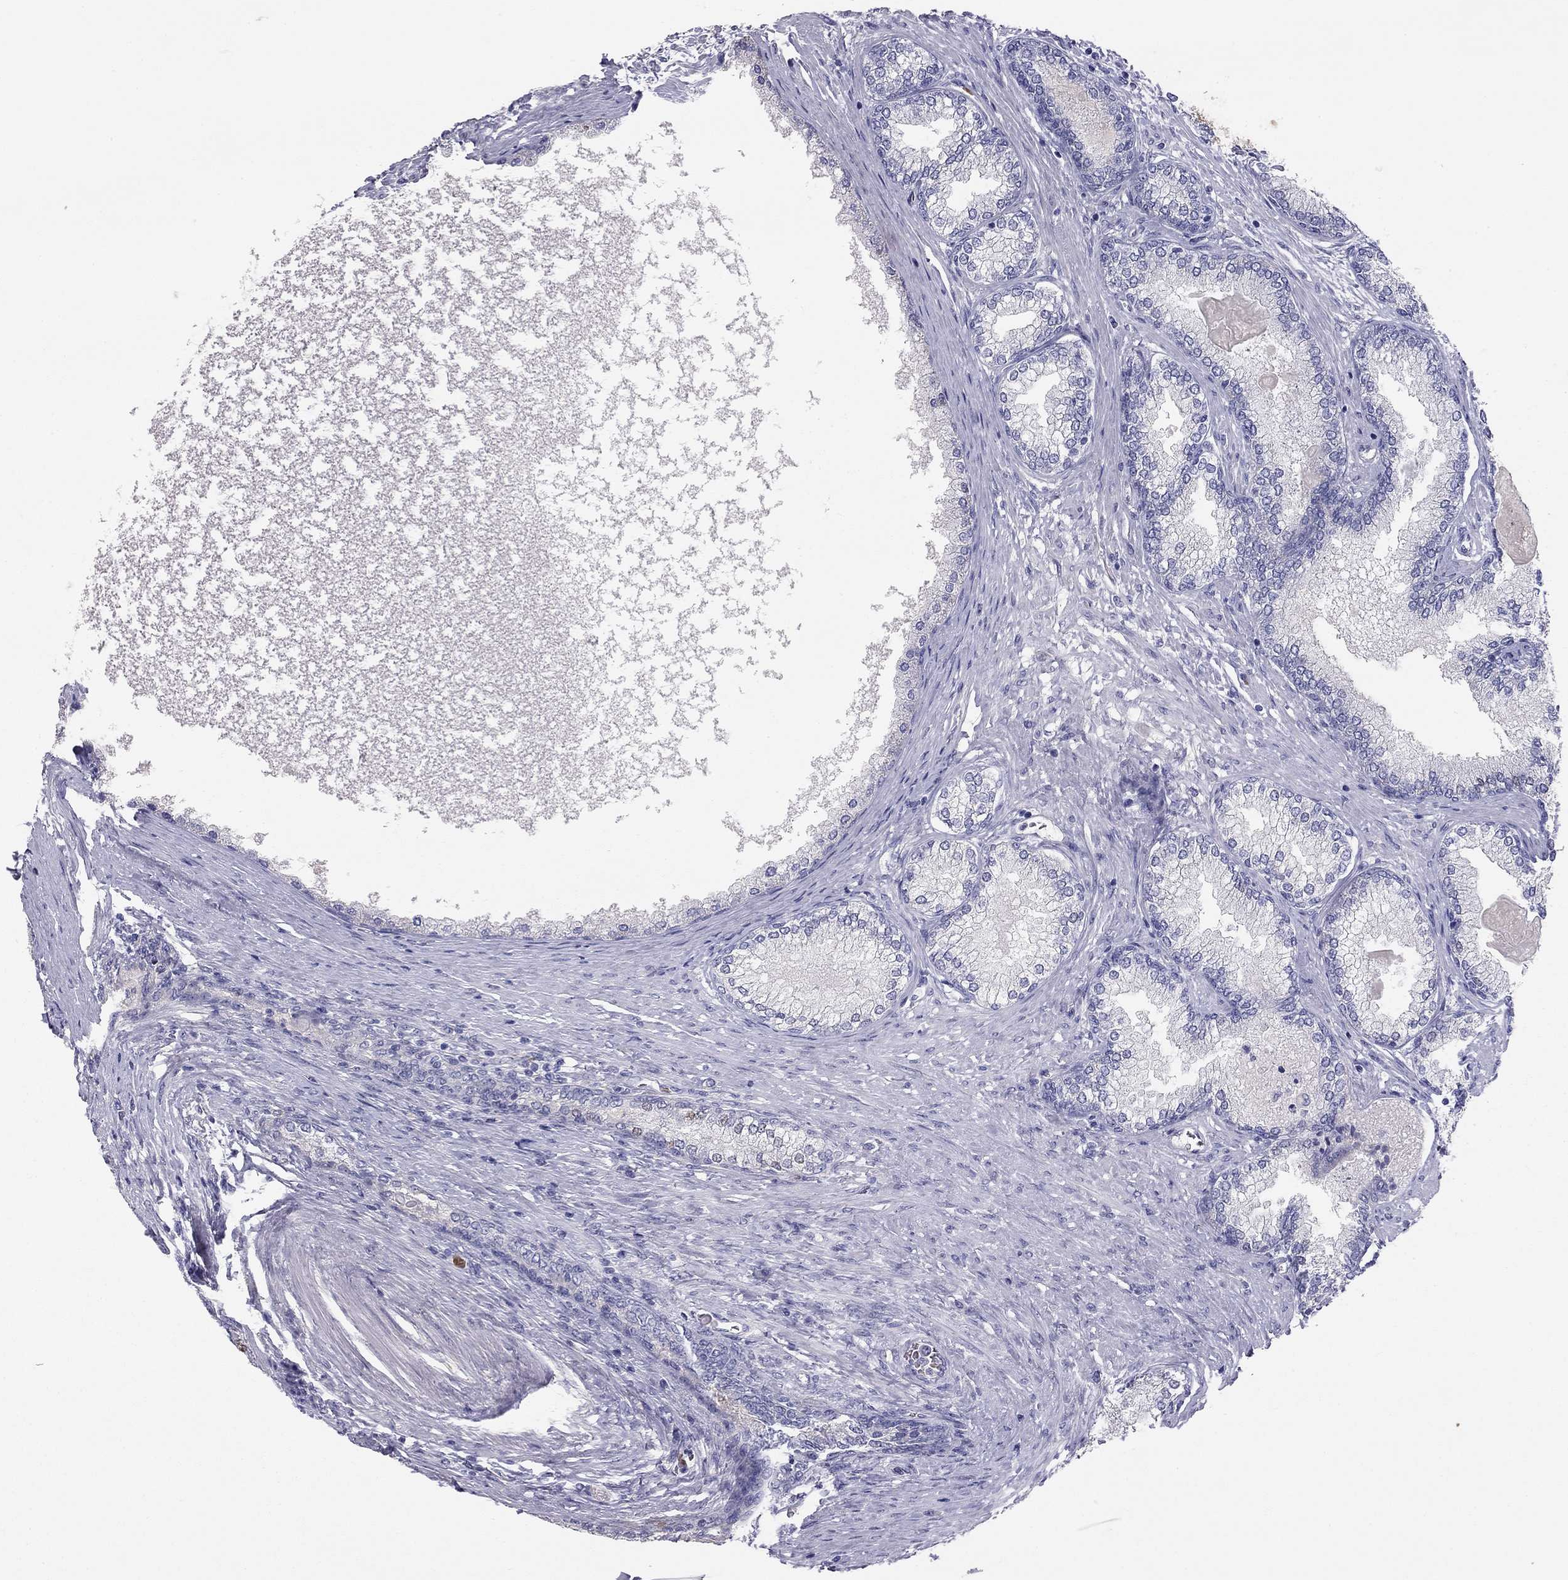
{"staining": {"intensity": "negative", "quantity": "none", "location": "none"}, "tissue": "prostate", "cell_type": "Glandular cells", "image_type": "normal", "snomed": [{"axis": "morphology", "description": "Normal tissue, NOS"}, {"axis": "topography", "description": "Prostate"}], "caption": "Immunohistochemical staining of unremarkable prostate reveals no significant staining in glandular cells.", "gene": "RHCE", "patient": {"sex": "male", "age": 72}}